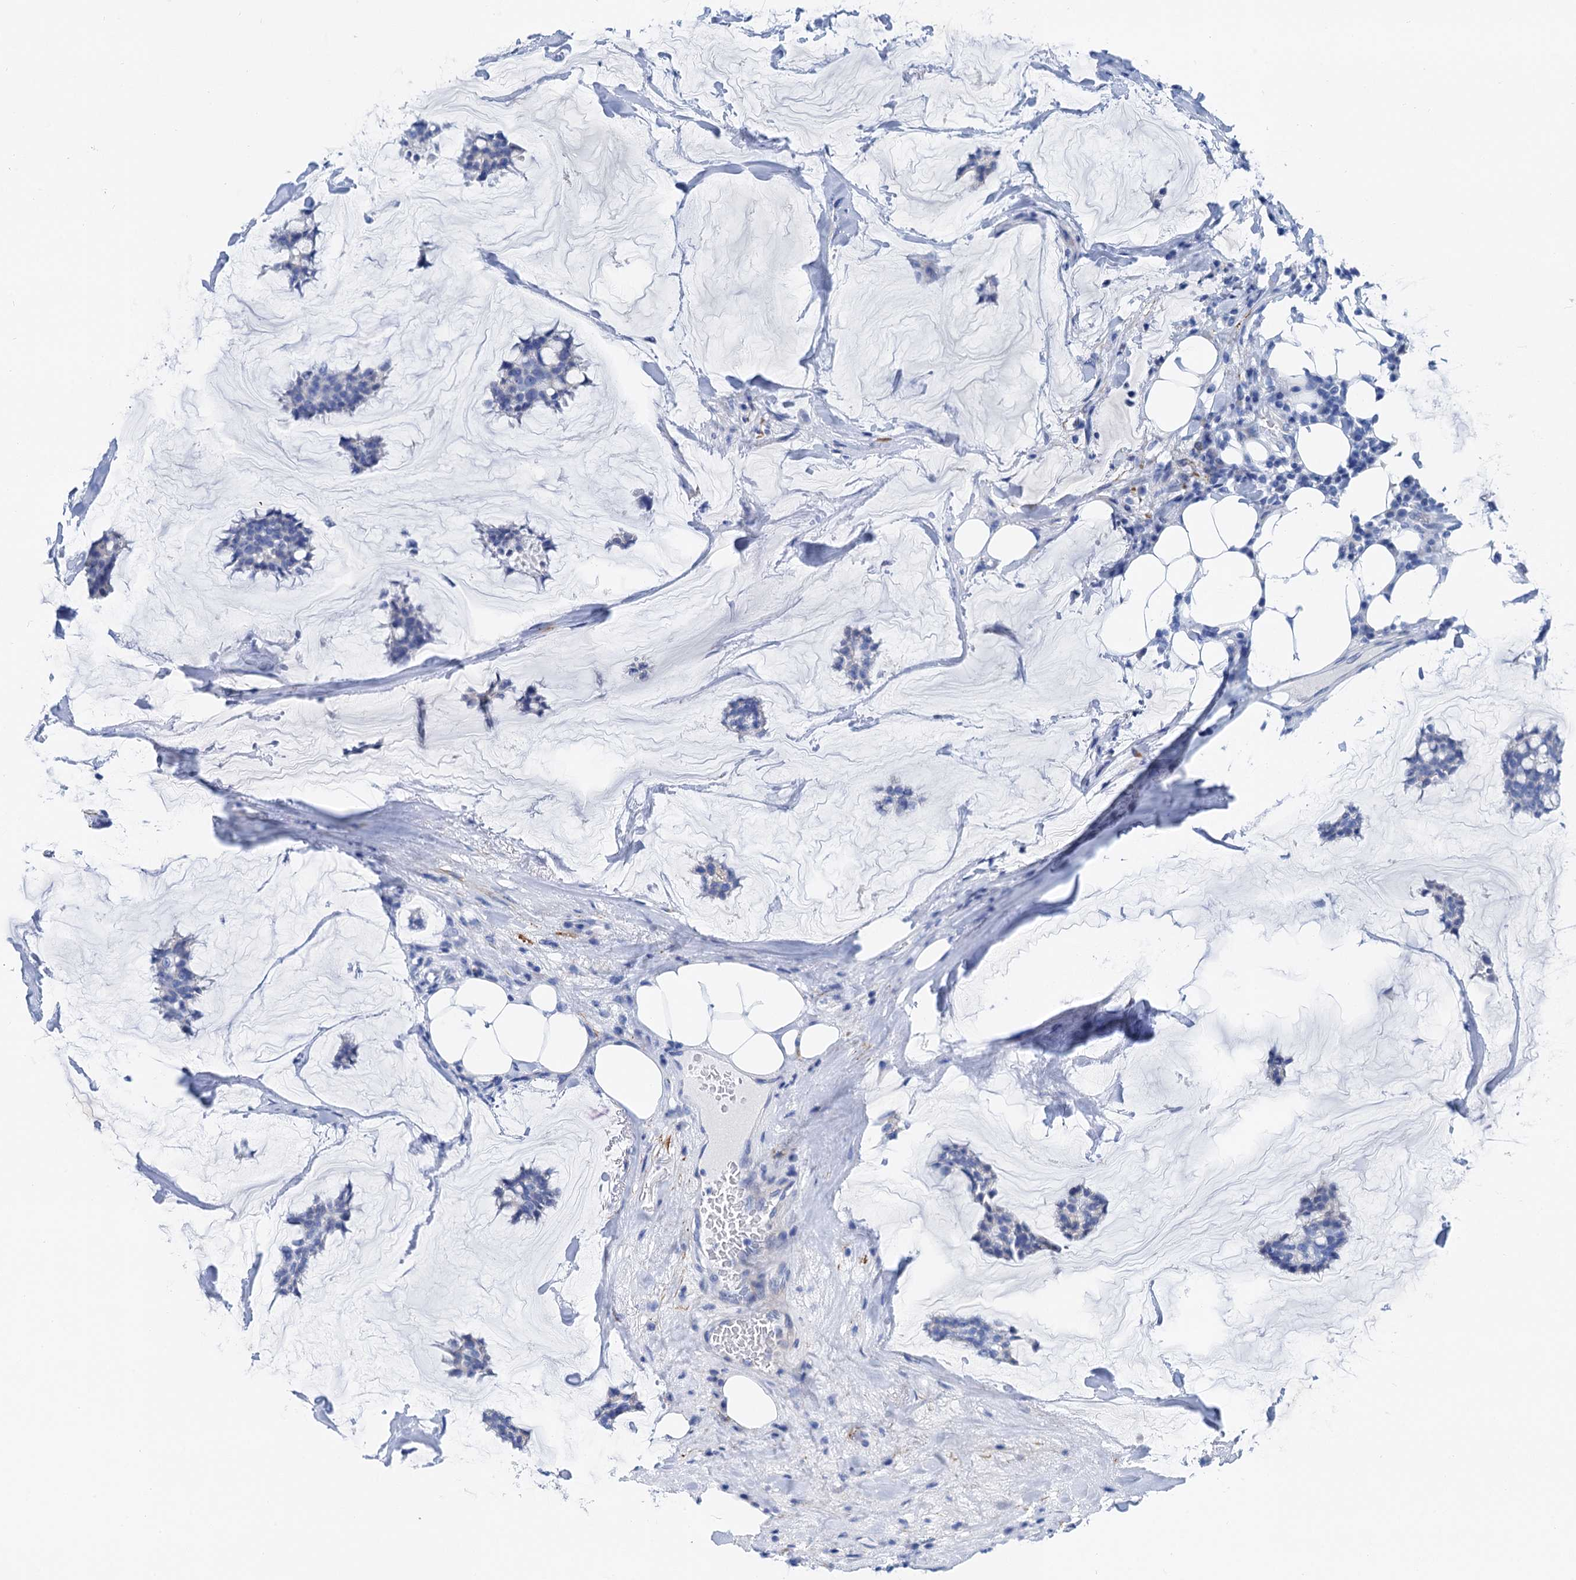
{"staining": {"intensity": "negative", "quantity": "none", "location": "none"}, "tissue": "breast cancer", "cell_type": "Tumor cells", "image_type": "cancer", "snomed": [{"axis": "morphology", "description": "Duct carcinoma"}, {"axis": "topography", "description": "Breast"}], "caption": "There is no significant expression in tumor cells of breast cancer (invasive ductal carcinoma).", "gene": "NLRP10", "patient": {"sex": "female", "age": 93}}